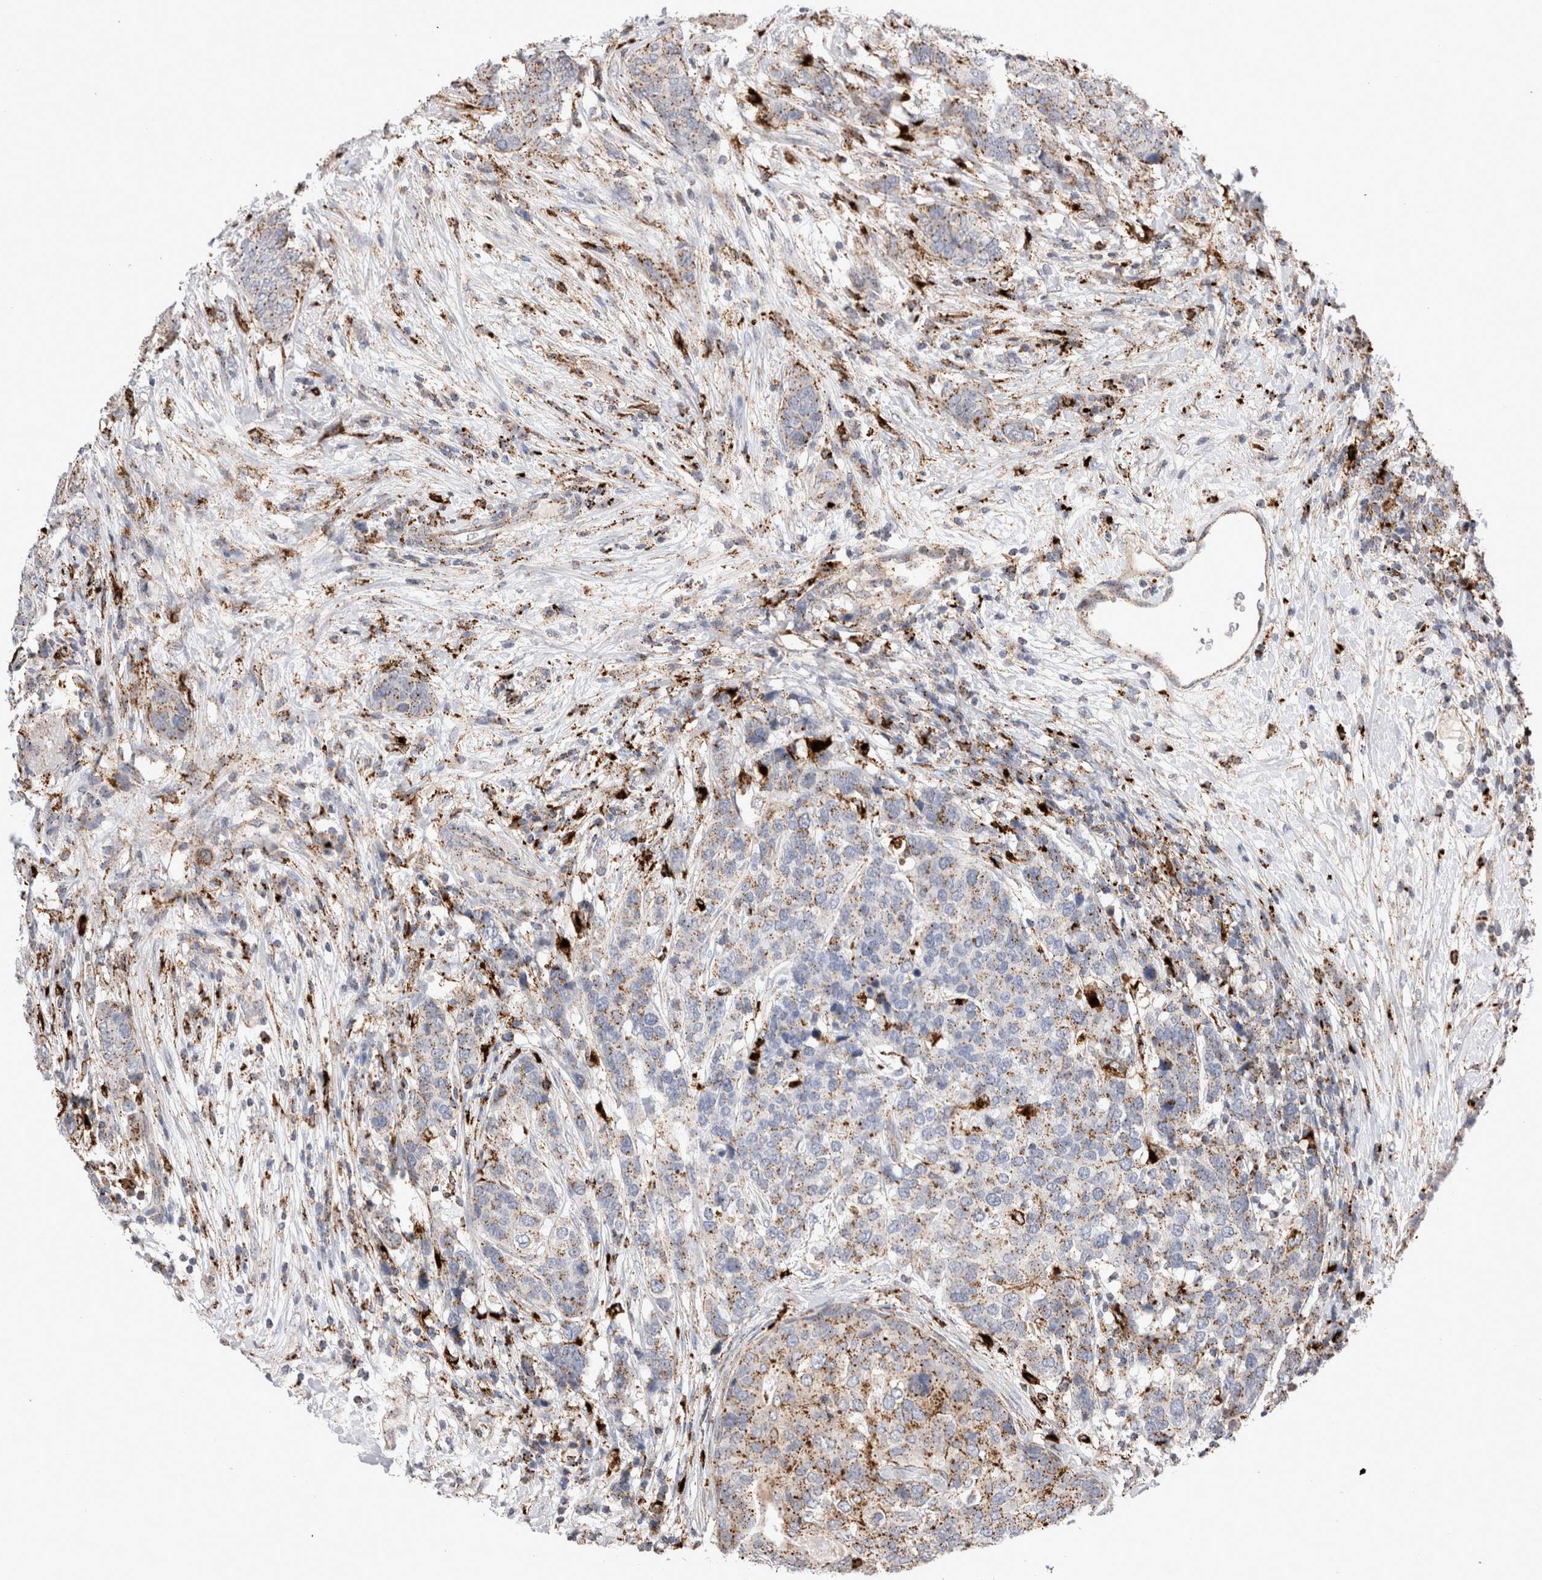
{"staining": {"intensity": "moderate", "quantity": ">75%", "location": "cytoplasmic/membranous"}, "tissue": "breast cancer", "cell_type": "Tumor cells", "image_type": "cancer", "snomed": [{"axis": "morphology", "description": "Lobular carcinoma"}, {"axis": "topography", "description": "Breast"}], "caption": "A brown stain labels moderate cytoplasmic/membranous staining of a protein in lobular carcinoma (breast) tumor cells. The staining is performed using DAB (3,3'-diaminobenzidine) brown chromogen to label protein expression. The nuclei are counter-stained blue using hematoxylin.", "gene": "CTSA", "patient": {"sex": "female", "age": 59}}